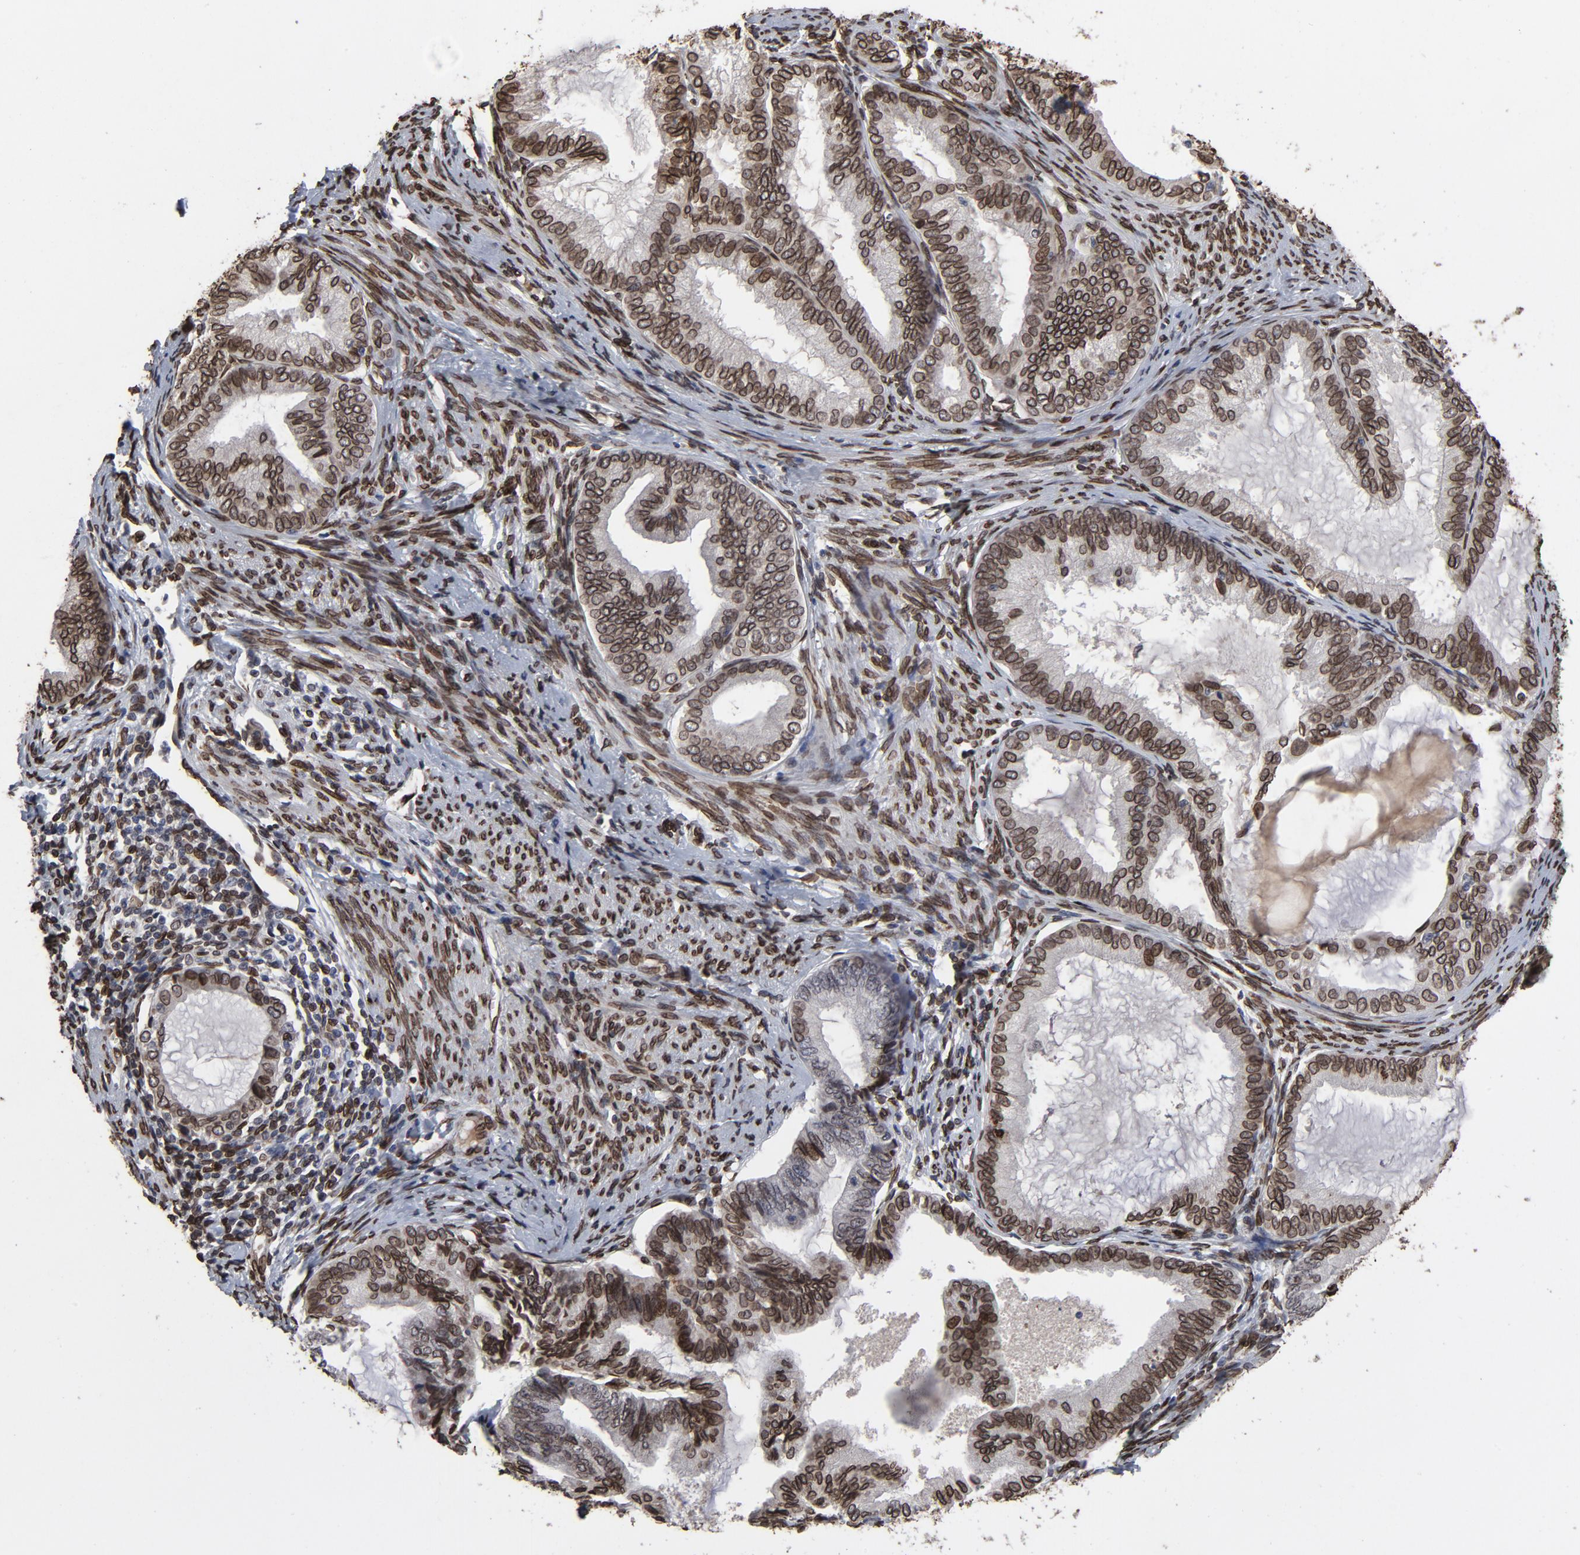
{"staining": {"intensity": "strong", "quantity": ">75%", "location": "cytoplasmic/membranous,nuclear"}, "tissue": "endometrial cancer", "cell_type": "Tumor cells", "image_type": "cancer", "snomed": [{"axis": "morphology", "description": "Adenocarcinoma, NOS"}, {"axis": "topography", "description": "Endometrium"}], "caption": "An immunohistochemistry (IHC) photomicrograph of neoplastic tissue is shown. Protein staining in brown highlights strong cytoplasmic/membranous and nuclear positivity in endometrial cancer within tumor cells.", "gene": "LMNA", "patient": {"sex": "female", "age": 86}}